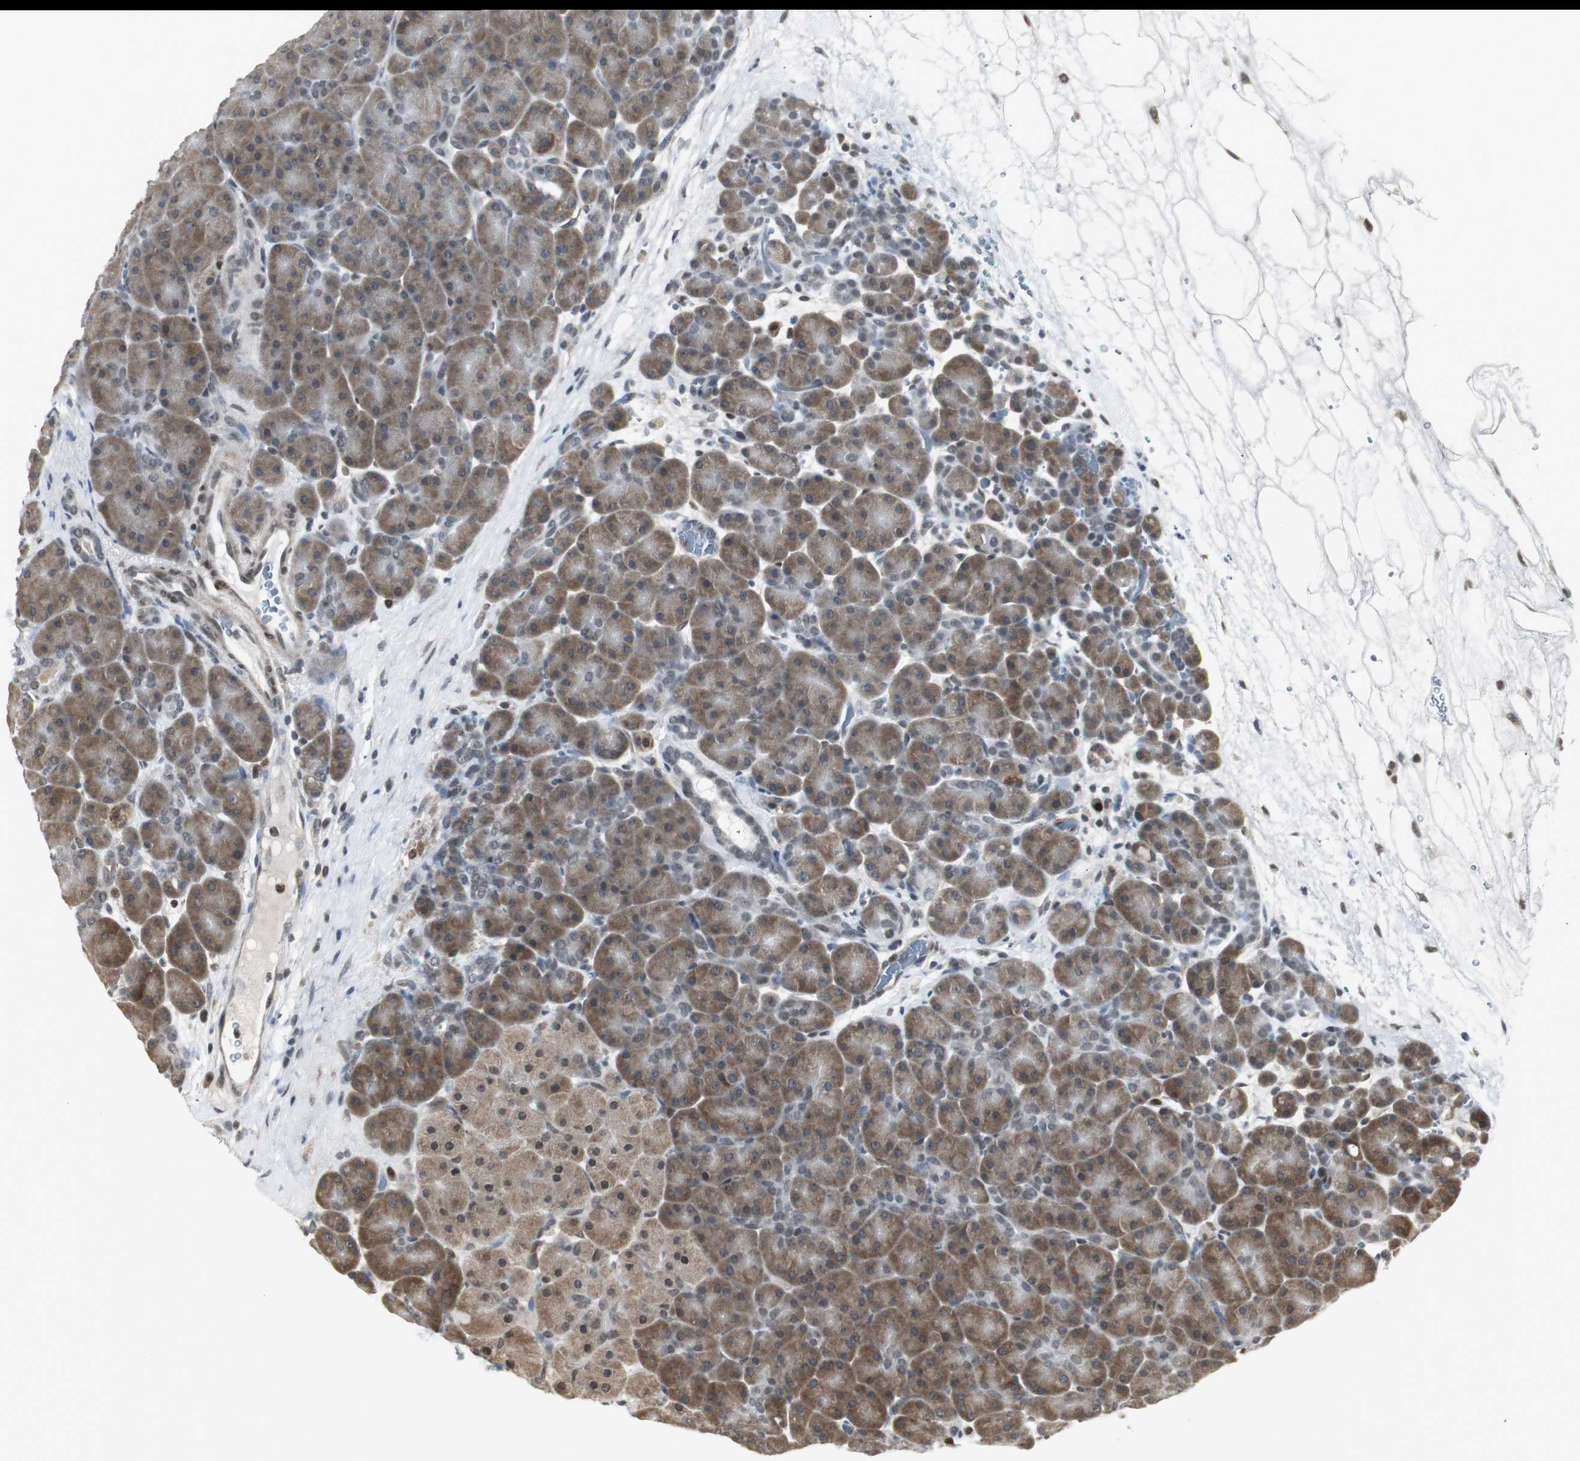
{"staining": {"intensity": "moderate", "quantity": ">75%", "location": "cytoplasmic/membranous"}, "tissue": "pancreas", "cell_type": "Exocrine glandular cells", "image_type": "normal", "snomed": [{"axis": "morphology", "description": "Normal tissue, NOS"}, {"axis": "topography", "description": "Pancreas"}], "caption": "Protein analysis of benign pancreas demonstrates moderate cytoplasmic/membranous expression in approximately >75% of exocrine glandular cells.", "gene": "MPG", "patient": {"sex": "male", "age": 66}}